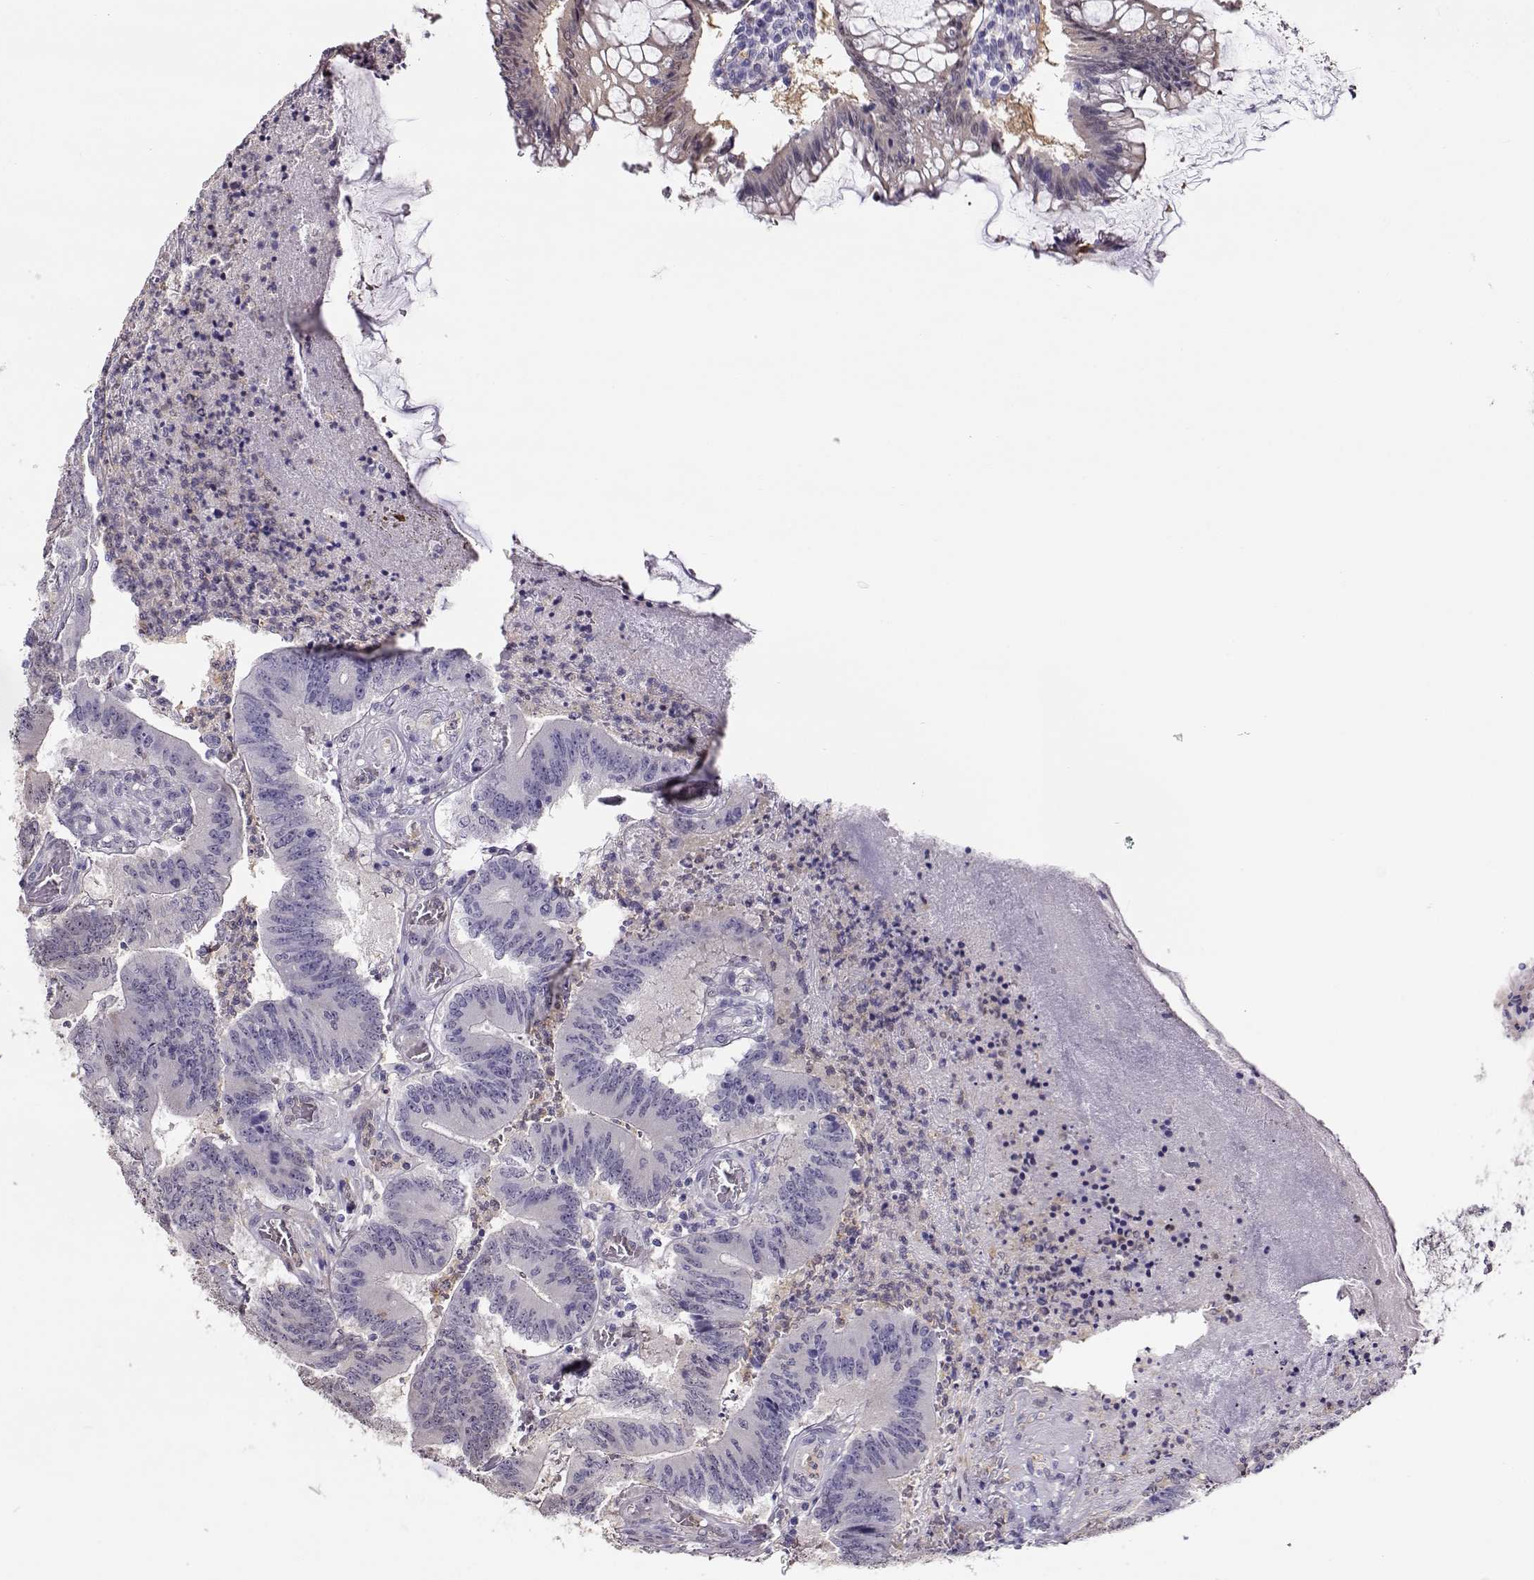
{"staining": {"intensity": "negative", "quantity": "none", "location": "none"}, "tissue": "colorectal cancer", "cell_type": "Tumor cells", "image_type": "cancer", "snomed": [{"axis": "morphology", "description": "Adenocarcinoma, NOS"}, {"axis": "topography", "description": "Colon"}], "caption": "Adenocarcinoma (colorectal) was stained to show a protein in brown. There is no significant staining in tumor cells. (DAB IHC visualized using brightfield microscopy, high magnification).", "gene": "CCR8", "patient": {"sex": "female", "age": 70}}